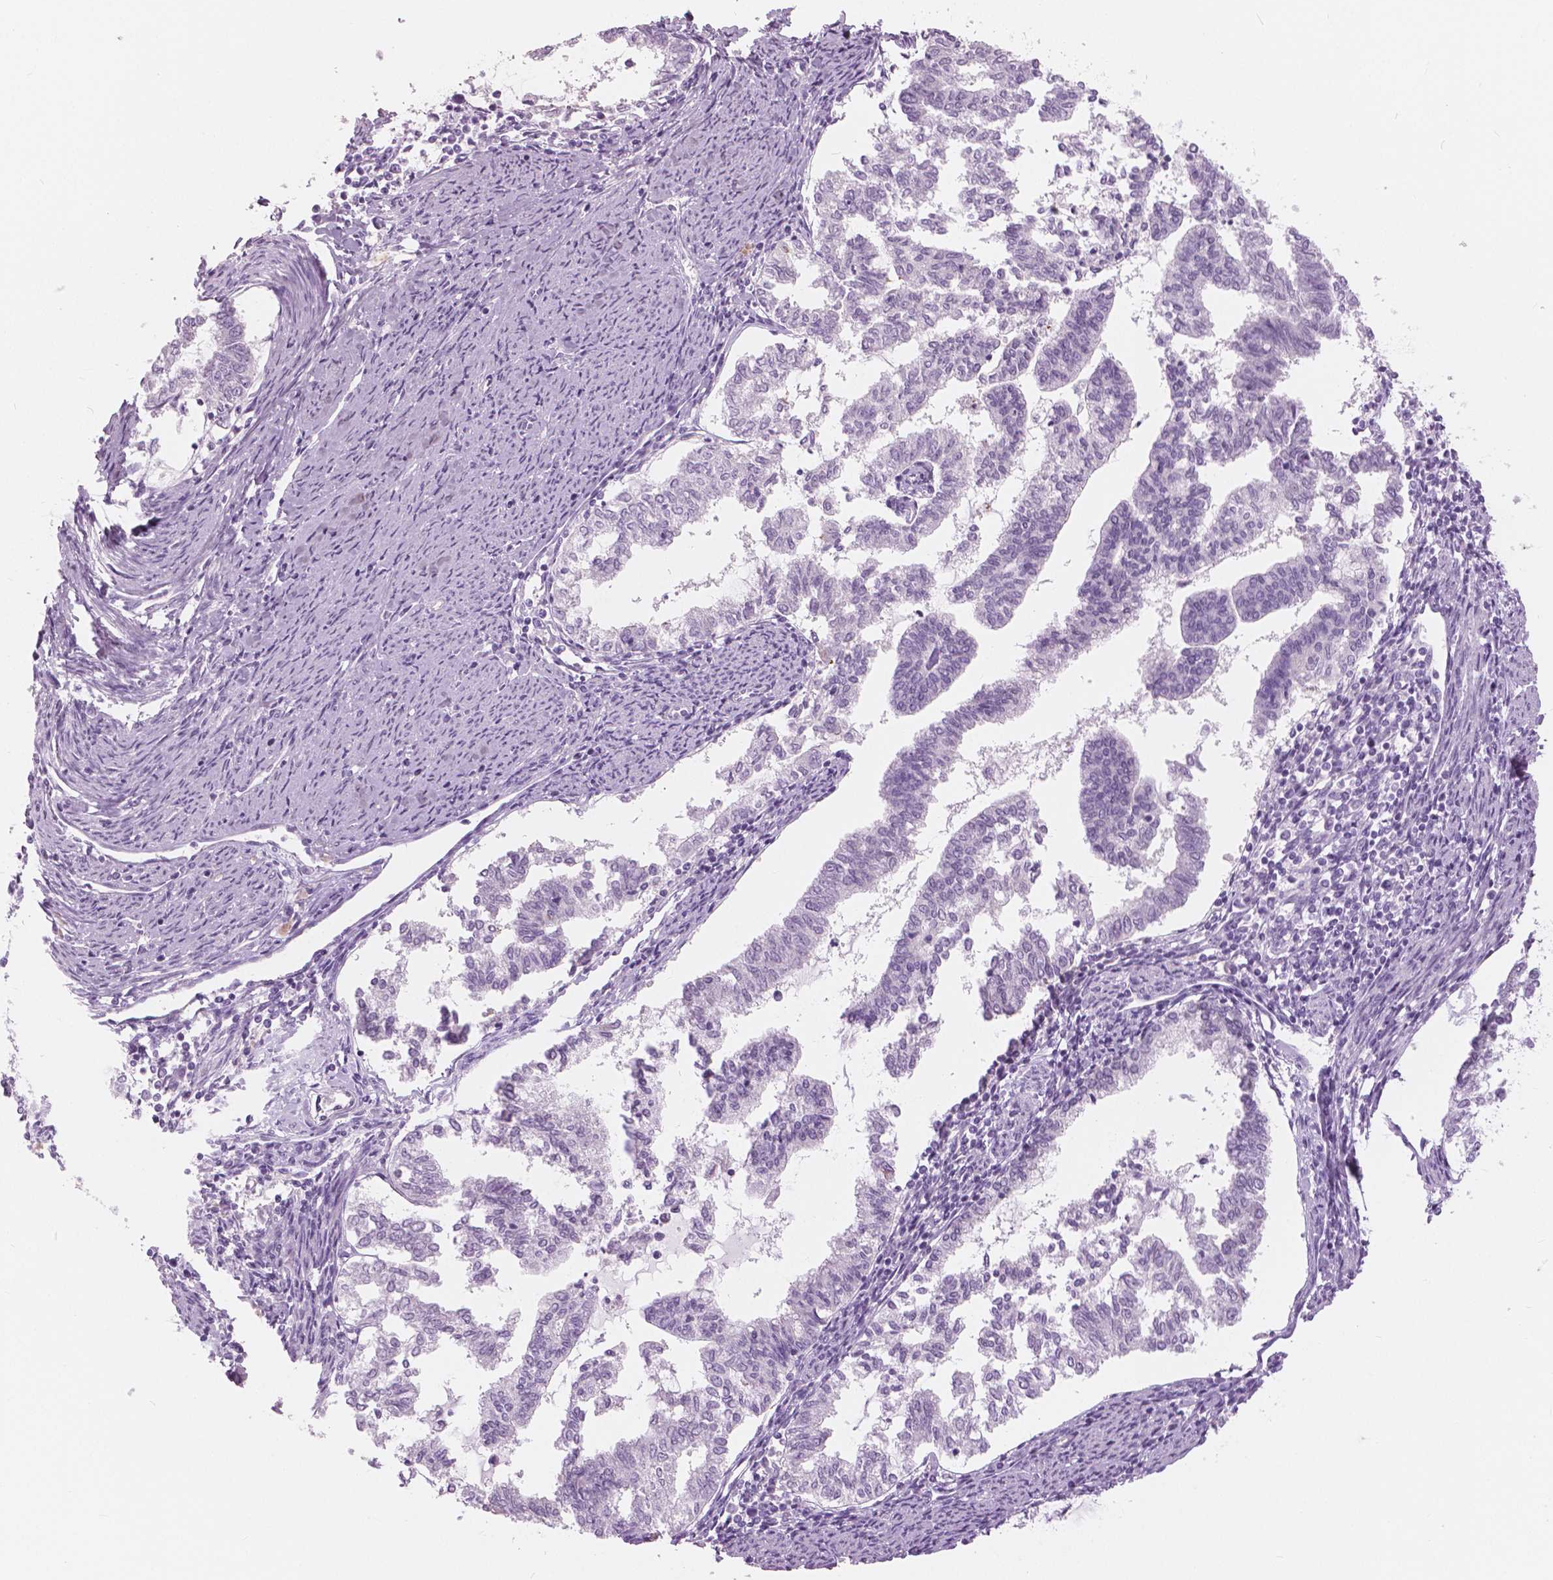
{"staining": {"intensity": "negative", "quantity": "none", "location": "none"}, "tissue": "endometrial cancer", "cell_type": "Tumor cells", "image_type": "cancer", "snomed": [{"axis": "morphology", "description": "Adenocarcinoma, NOS"}, {"axis": "topography", "description": "Endometrium"}], "caption": "High magnification brightfield microscopy of adenocarcinoma (endometrial) stained with DAB (brown) and counterstained with hematoxylin (blue): tumor cells show no significant staining.", "gene": "SLC24A1", "patient": {"sex": "female", "age": 79}}